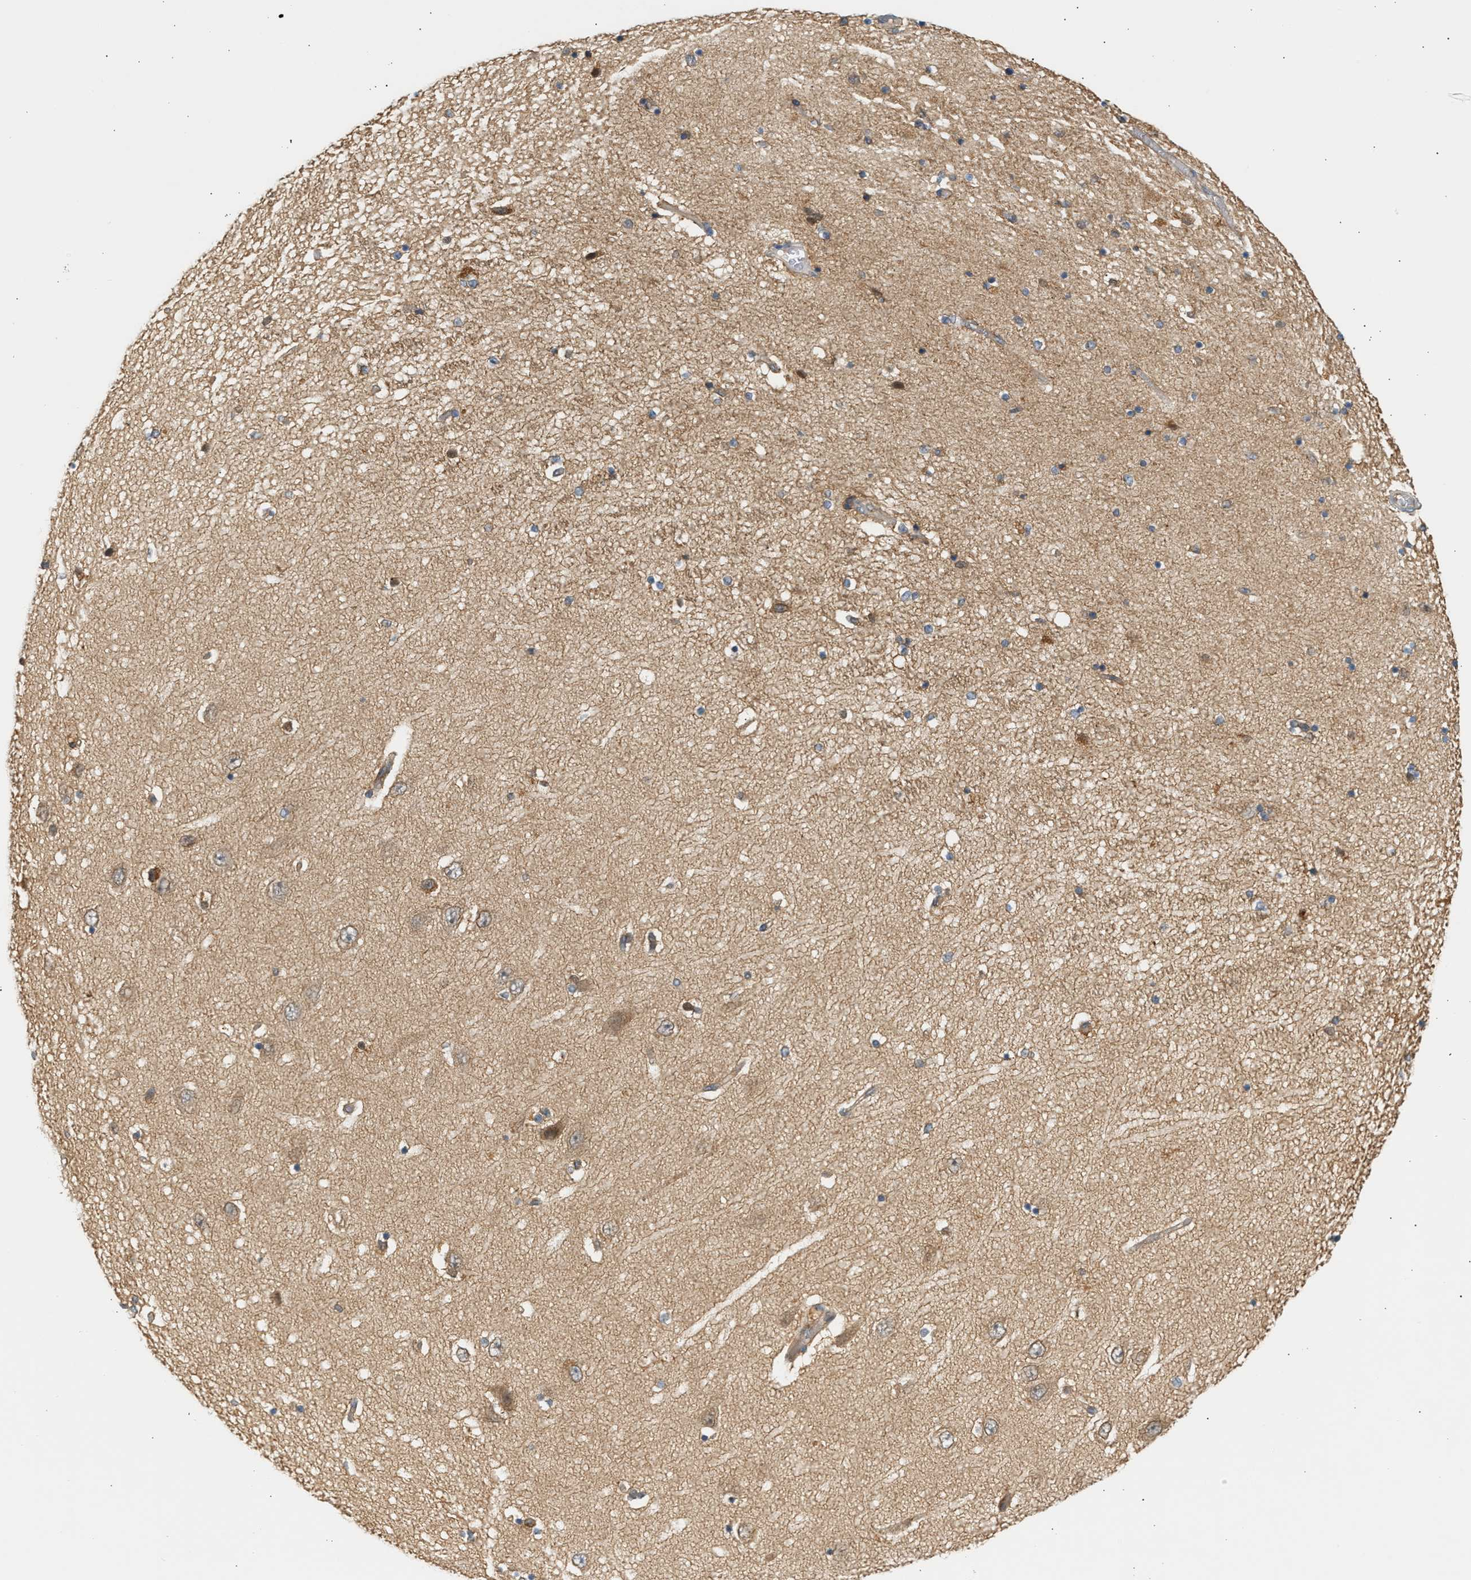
{"staining": {"intensity": "moderate", "quantity": ">75%", "location": "cytoplasmic/membranous"}, "tissue": "hippocampus", "cell_type": "Glial cells", "image_type": "normal", "snomed": [{"axis": "morphology", "description": "Normal tissue, NOS"}, {"axis": "topography", "description": "Hippocampus"}], "caption": "A brown stain labels moderate cytoplasmic/membranous positivity of a protein in glial cells of normal human hippocampus. (IHC, brightfield microscopy, high magnification).", "gene": "PAFAH1B1", "patient": {"sex": "female", "age": 54}}